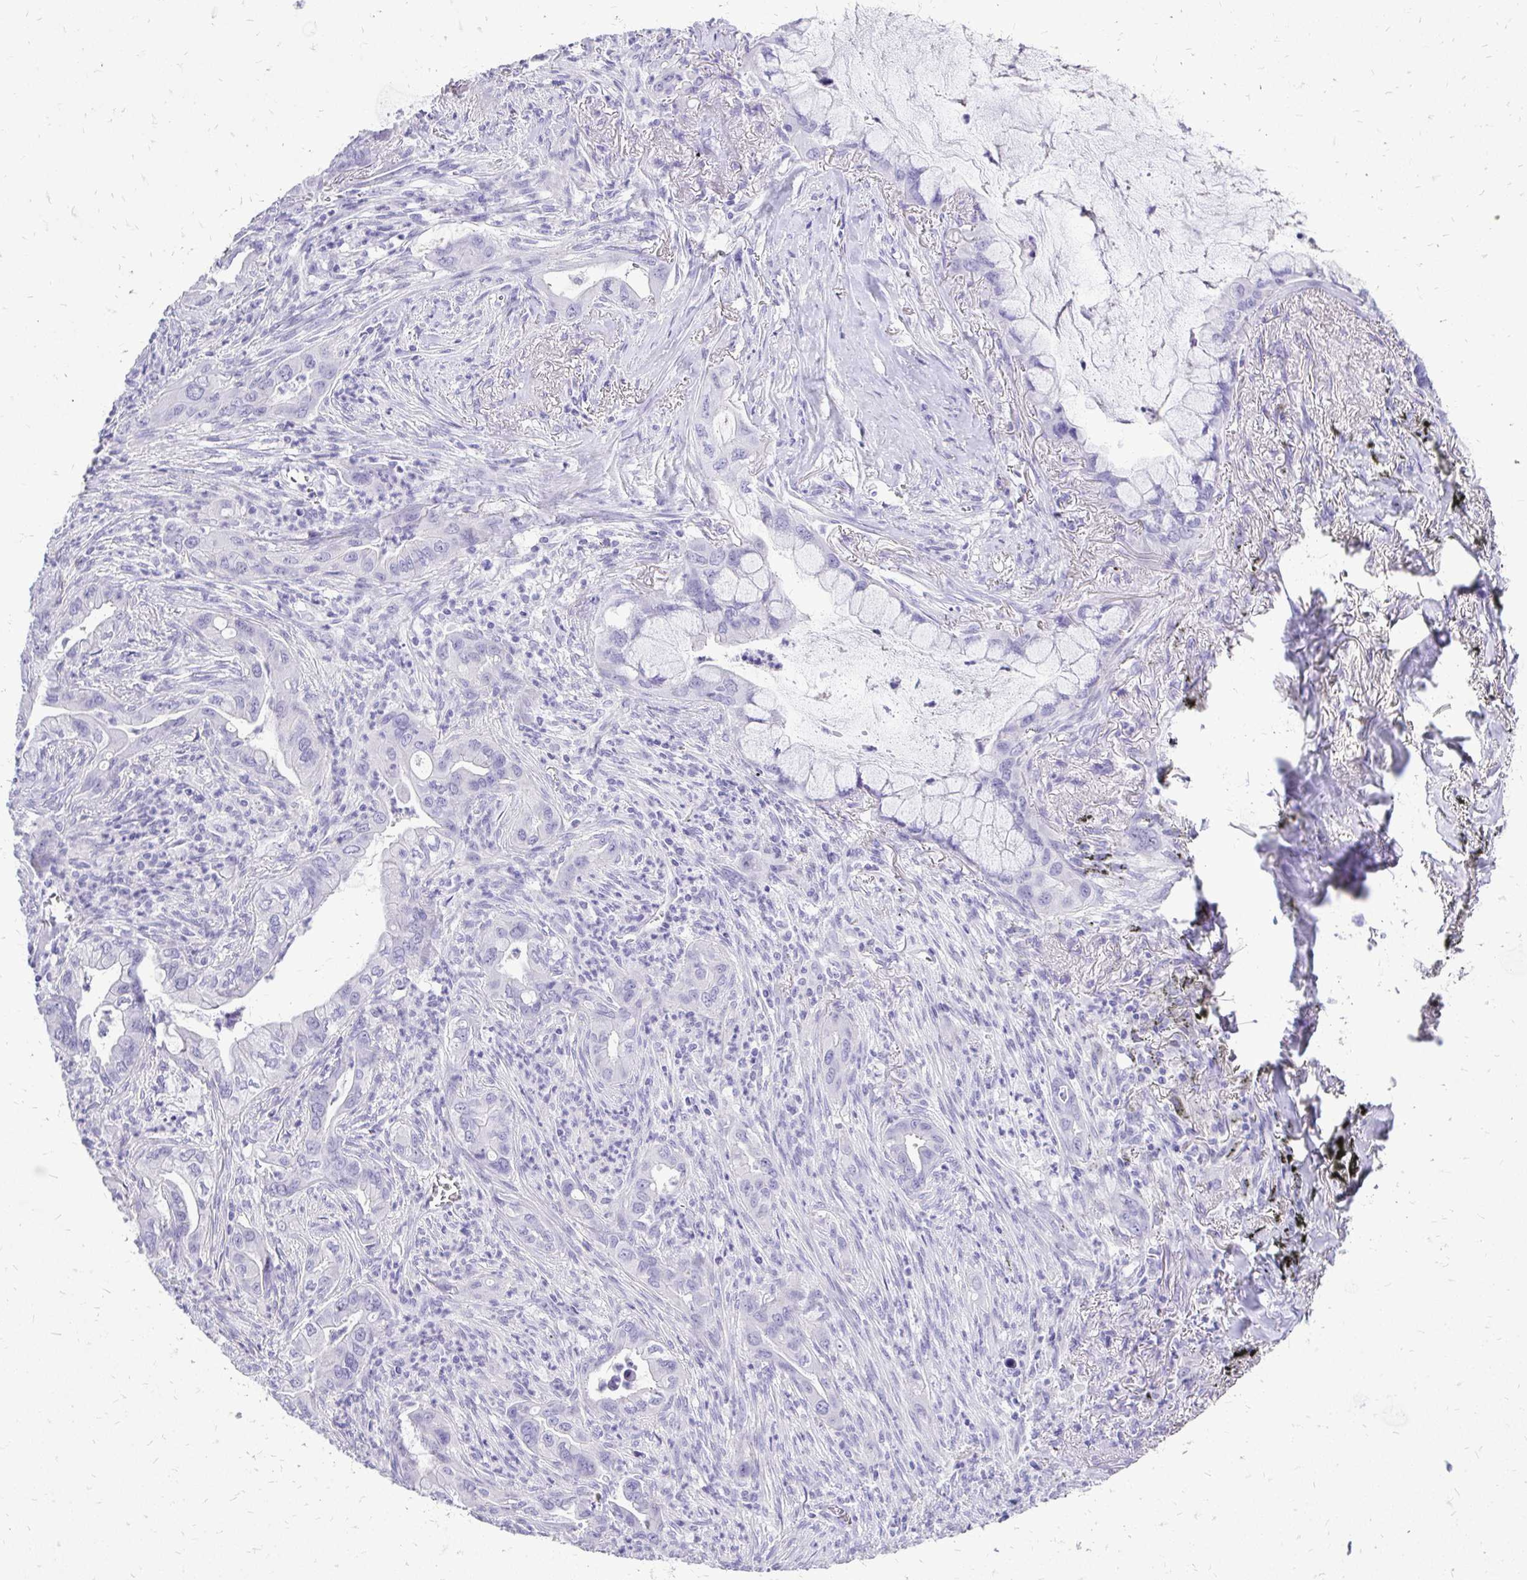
{"staining": {"intensity": "negative", "quantity": "none", "location": "none"}, "tissue": "lung cancer", "cell_type": "Tumor cells", "image_type": "cancer", "snomed": [{"axis": "morphology", "description": "Adenocarcinoma, NOS"}, {"axis": "topography", "description": "Lung"}], "caption": "Protein analysis of lung adenocarcinoma reveals no significant expression in tumor cells.", "gene": "SLC32A1", "patient": {"sex": "male", "age": 65}}